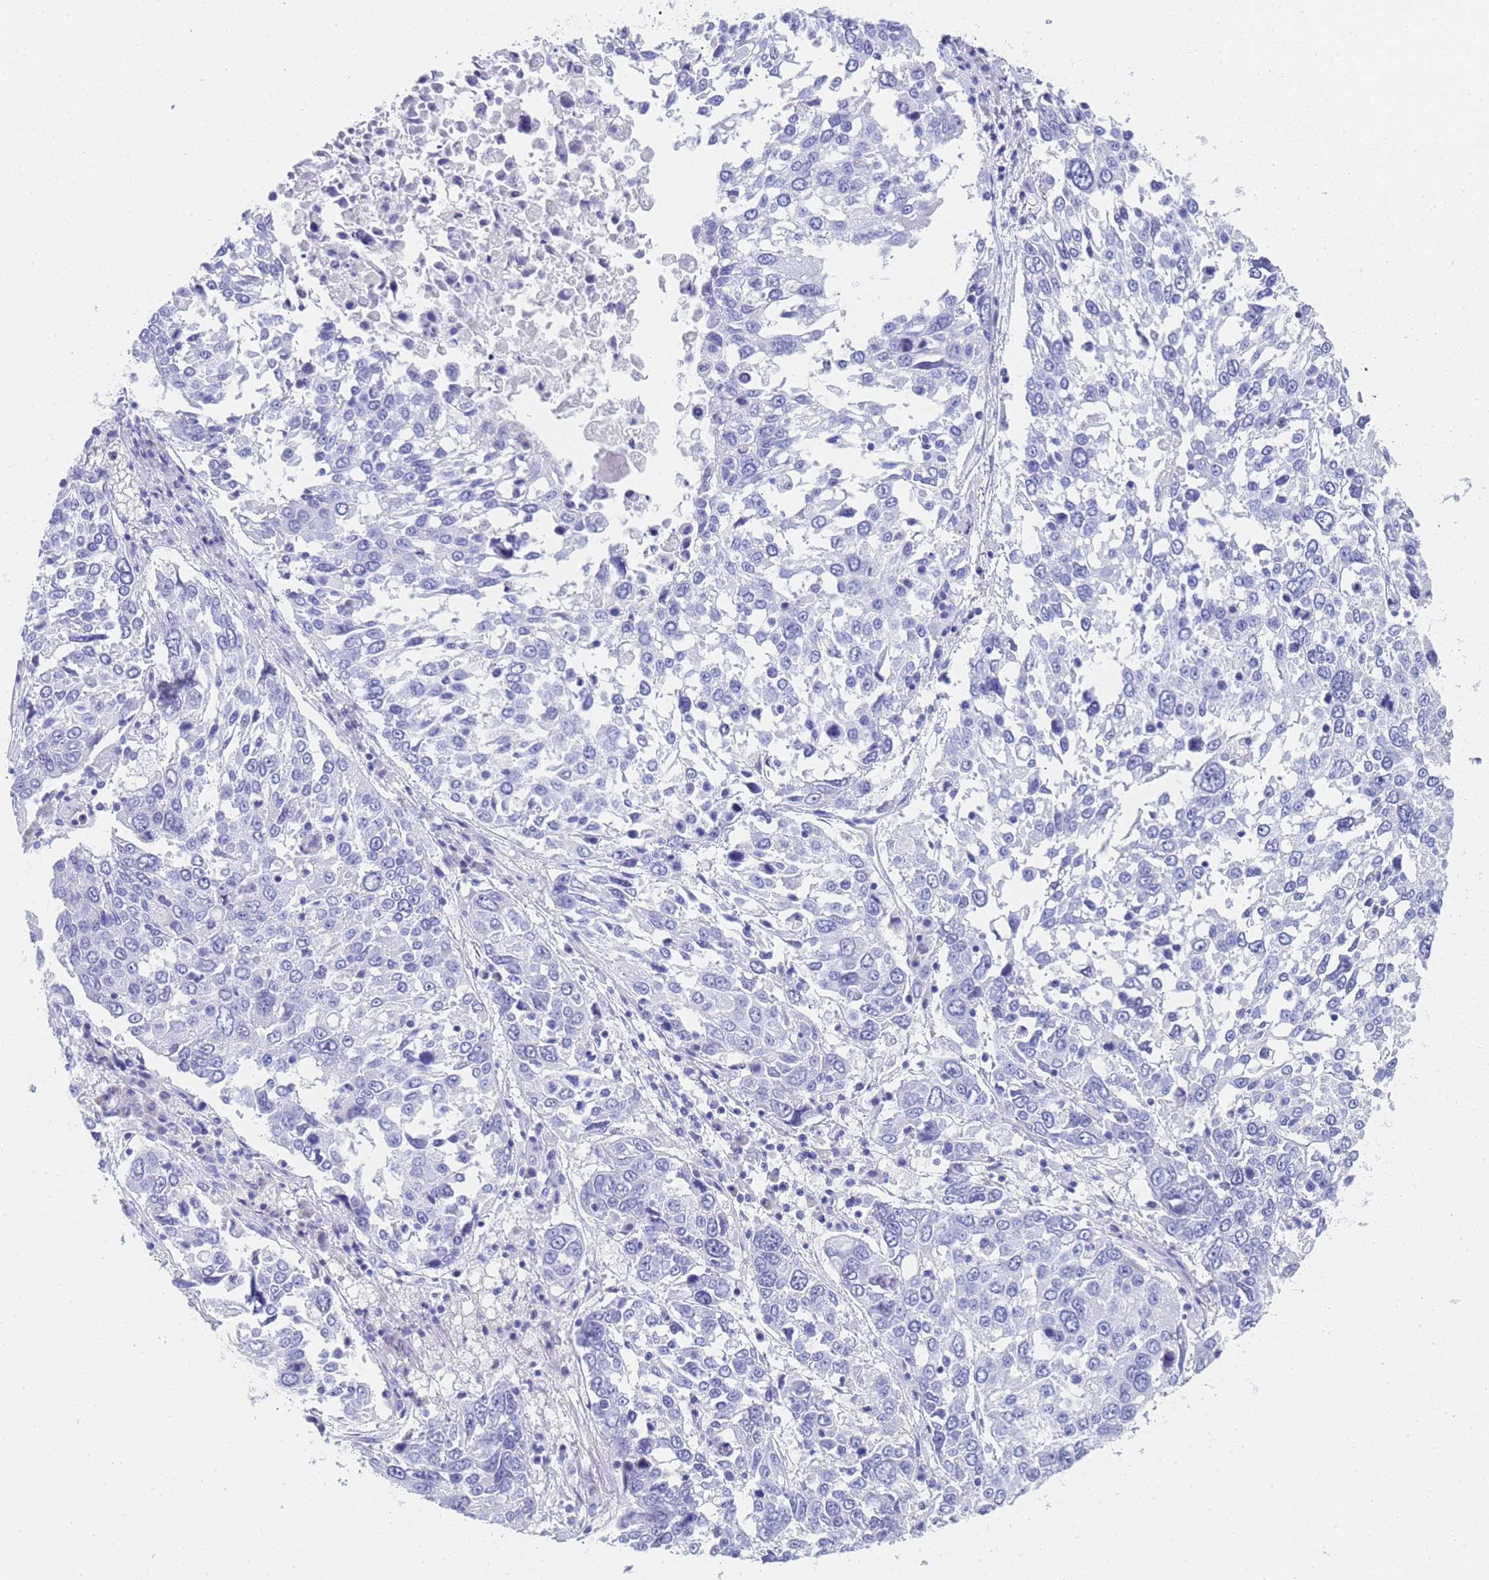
{"staining": {"intensity": "negative", "quantity": "none", "location": "none"}, "tissue": "lung cancer", "cell_type": "Tumor cells", "image_type": "cancer", "snomed": [{"axis": "morphology", "description": "Squamous cell carcinoma, NOS"}, {"axis": "topography", "description": "Lung"}], "caption": "The immunohistochemistry (IHC) micrograph has no significant staining in tumor cells of squamous cell carcinoma (lung) tissue. (DAB immunohistochemistry (IHC), high magnification).", "gene": "STATH", "patient": {"sex": "male", "age": 65}}